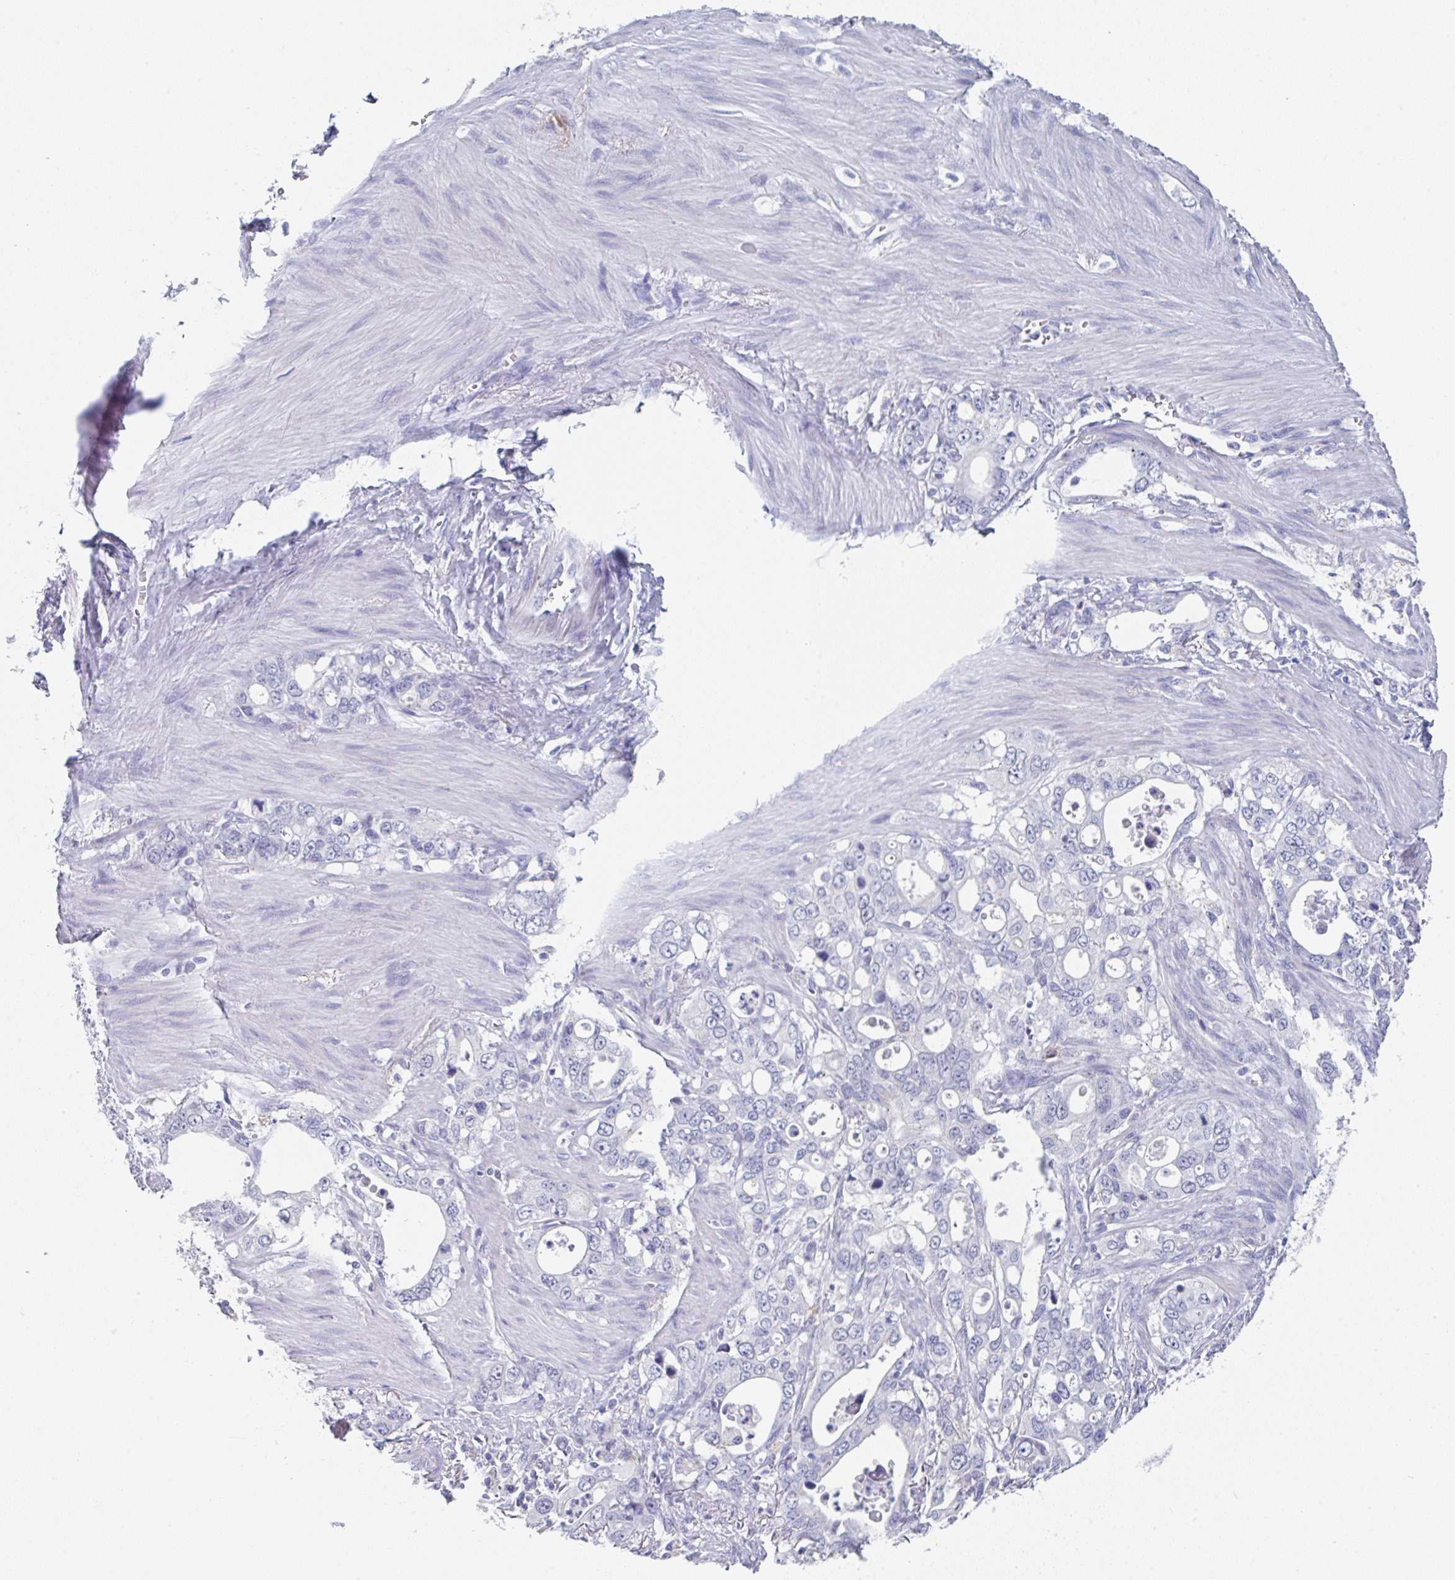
{"staining": {"intensity": "weak", "quantity": "<25%", "location": "cytoplasmic/membranous"}, "tissue": "stomach cancer", "cell_type": "Tumor cells", "image_type": "cancer", "snomed": [{"axis": "morphology", "description": "Adenocarcinoma, NOS"}, {"axis": "topography", "description": "Stomach, upper"}], "caption": "The photomicrograph exhibits no significant expression in tumor cells of stomach adenocarcinoma.", "gene": "TNFRSF8", "patient": {"sex": "male", "age": 74}}